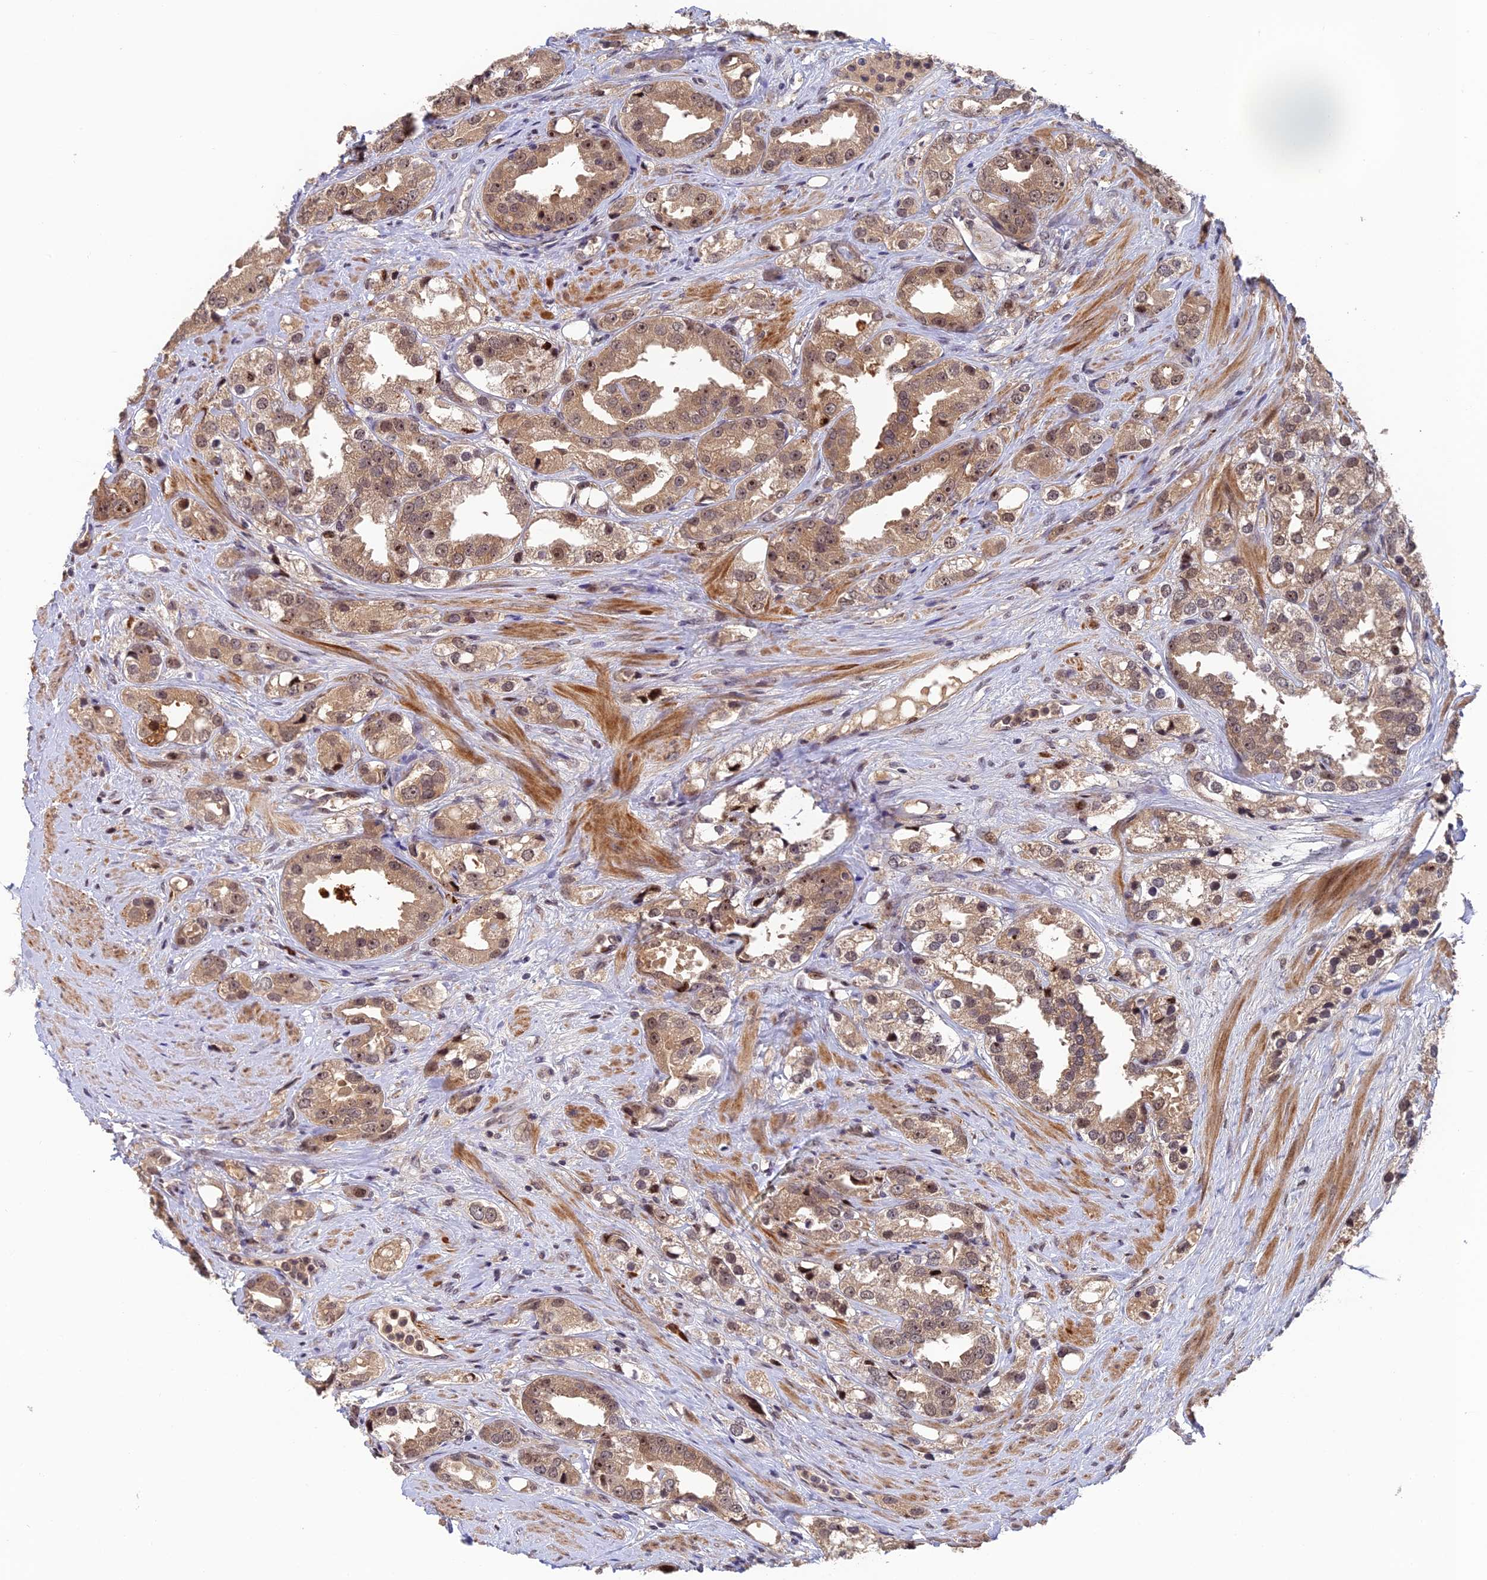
{"staining": {"intensity": "moderate", "quantity": ">75%", "location": "cytoplasmic/membranous,nuclear"}, "tissue": "prostate cancer", "cell_type": "Tumor cells", "image_type": "cancer", "snomed": [{"axis": "morphology", "description": "Adenocarcinoma, NOS"}, {"axis": "topography", "description": "Prostate"}], "caption": "Prostate cancer stained for a protein shows moderate cytoplasmic/membranous and nuclear positivity in tumor cells.", "gene": "OSBPL1A", "patient": {"sex": "male", "age": 79}}